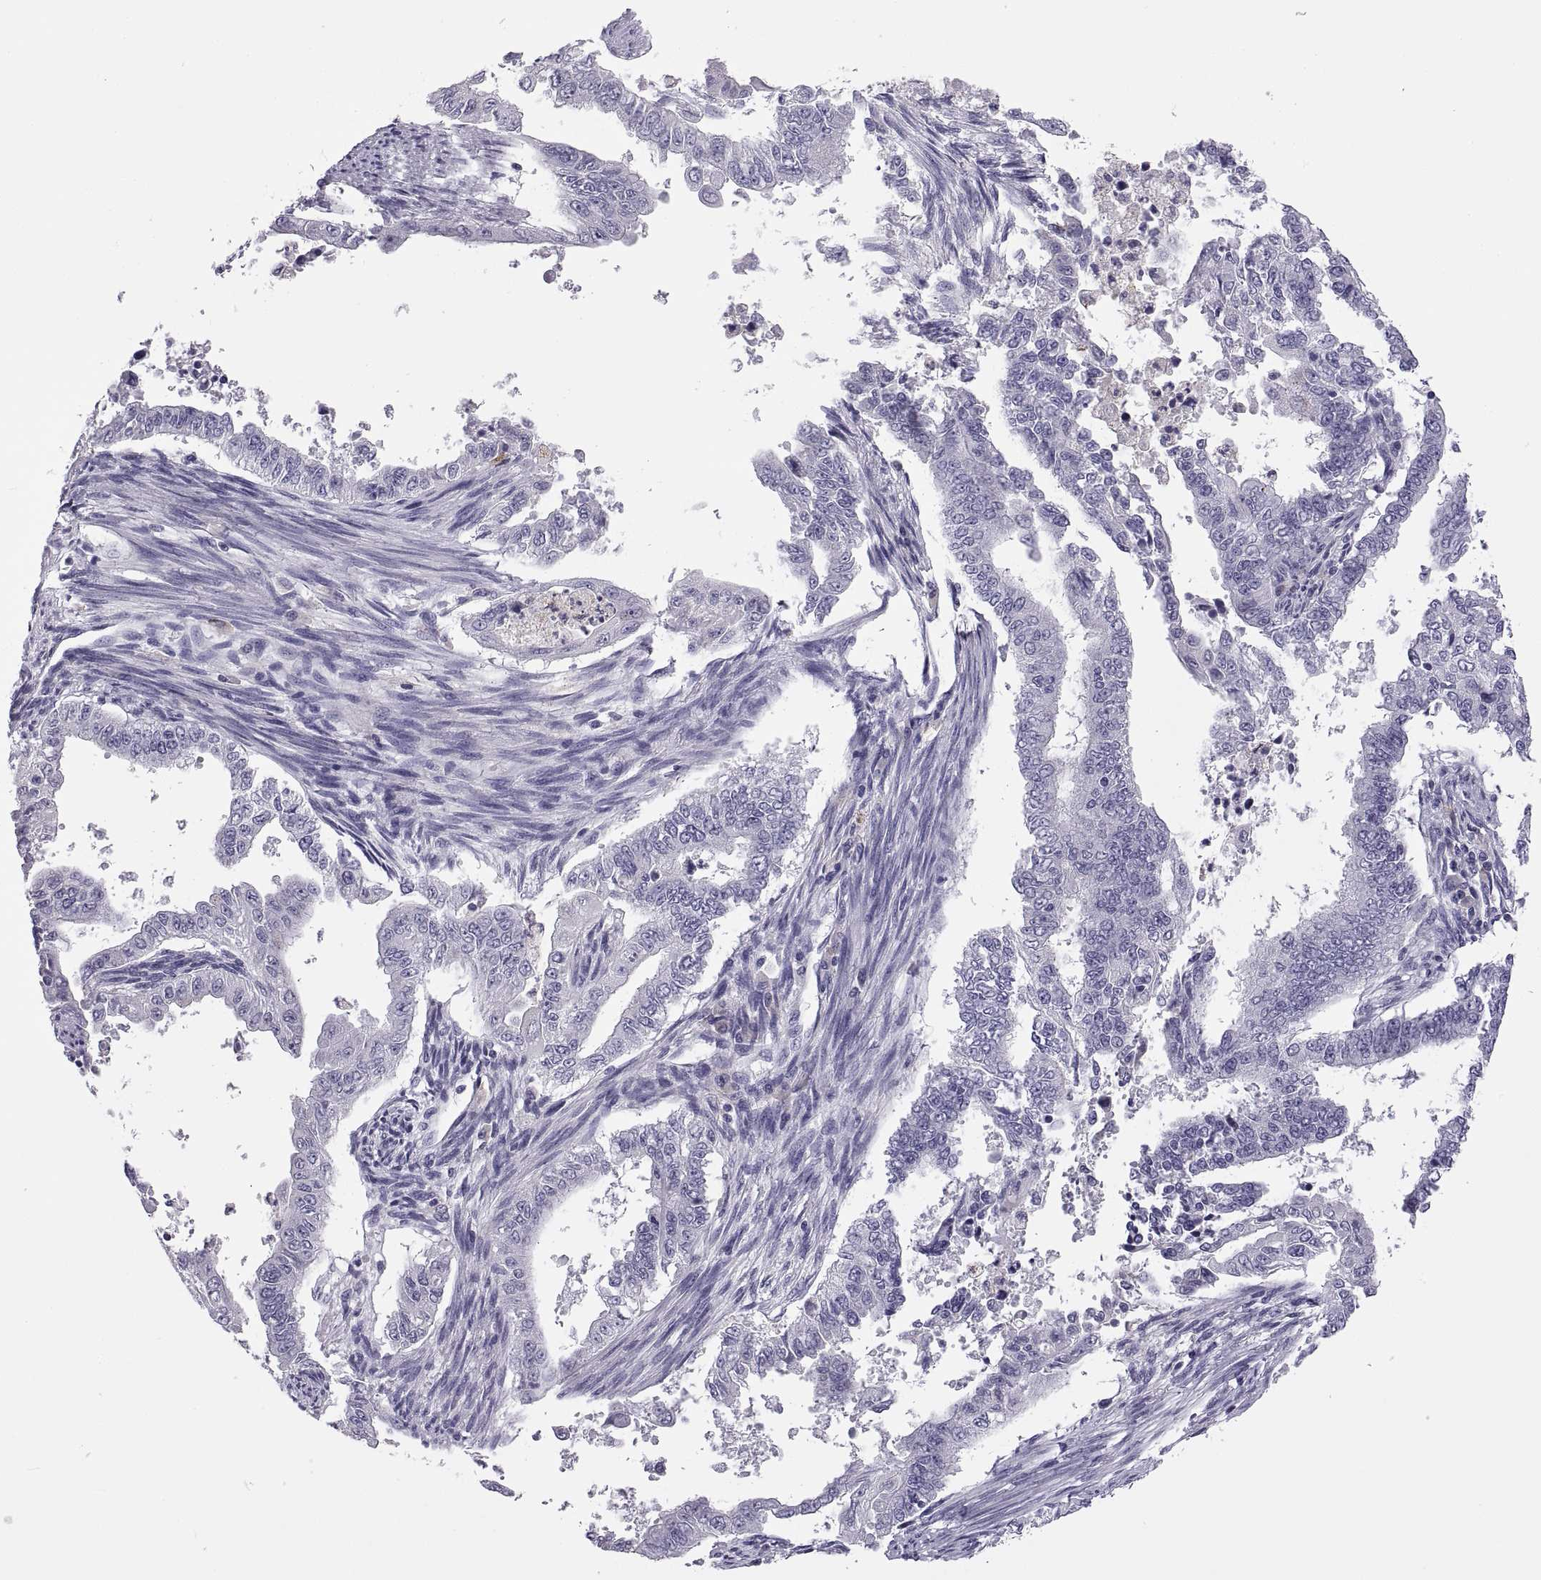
{"staining": {"intensity": "negative", "quantity": "none", "location": "none"}, "tissue": "endometrial cancer", "cell_type": "Tumor cells", "image_type": "cancer", "snomed": [{"axis": "morphology", "description": "Adenocarcinoma, NOS"}, {"axis": "topography", "description": "Uterus"}], "caption": "Tumor cells show no significant staining in endometrial cancer (adenocarcinoma). Brightfield microscopy of immunohistochemistry (IHC) stained with DAB (brown) and hematoxylin (blue), captured at high magnification.", "gene": "RGS19", "patient": {"sex": "female", "age": 59}}